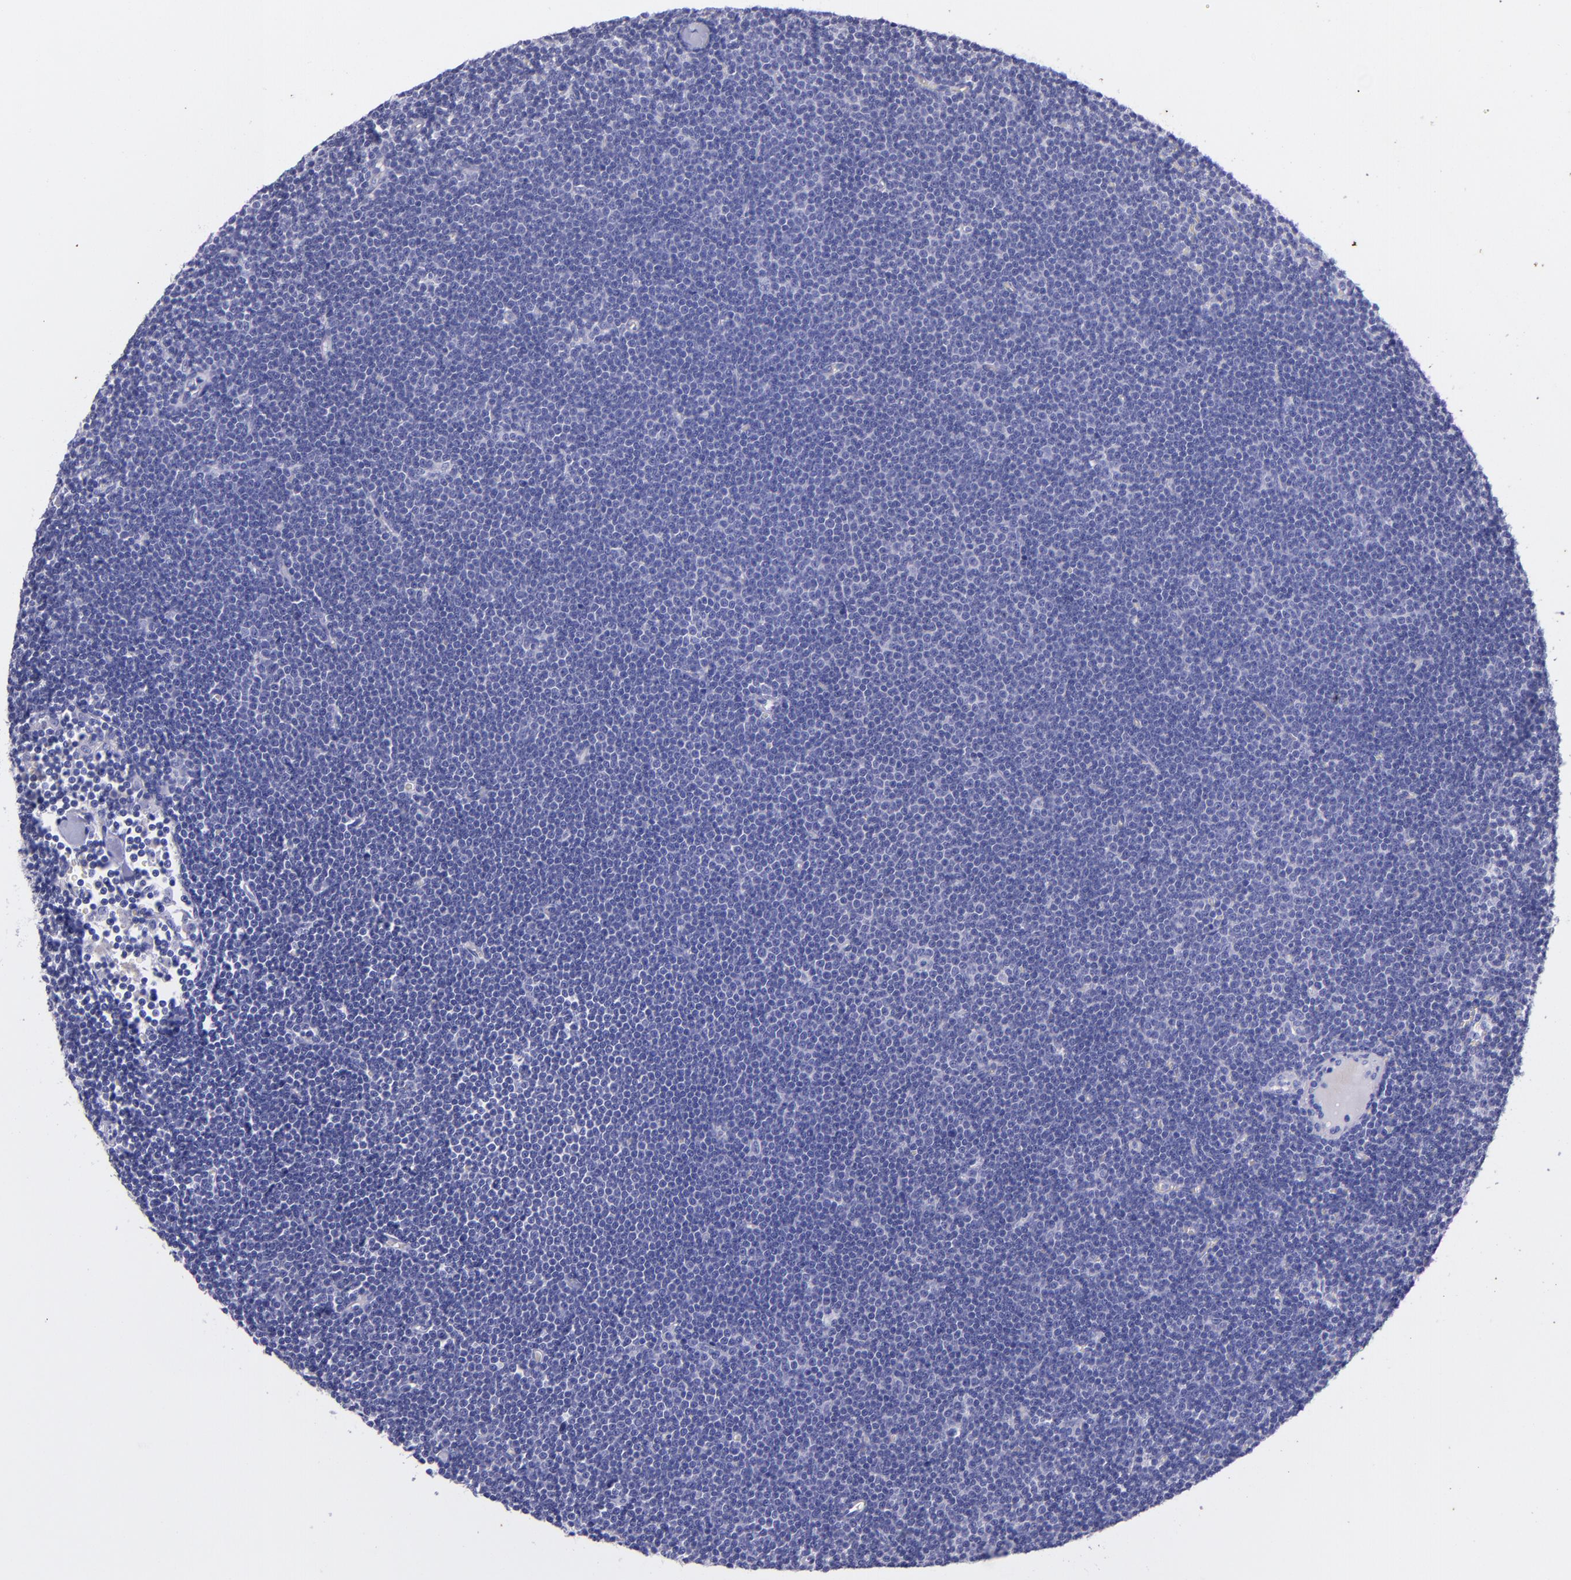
{"staining": {"intensity": "negative", "quantity": "none", "location": "none"}, "tissue": "lymphoma", "cell_type": "Tumor cells", "image_type": "cancer", "snomed": [{"axis": "morphology", "description": "Malignant lymphoma, non-Hodgkin's type, Low grade"}, {"axis": "topography", "description": "Lymph node"}], "caption": "Lymphoma was stained to show a protein in brown. There is no significant positivity in tumor cells.", "gene": "UCHL1", "patient": {"sex": "male", "age": 74}}